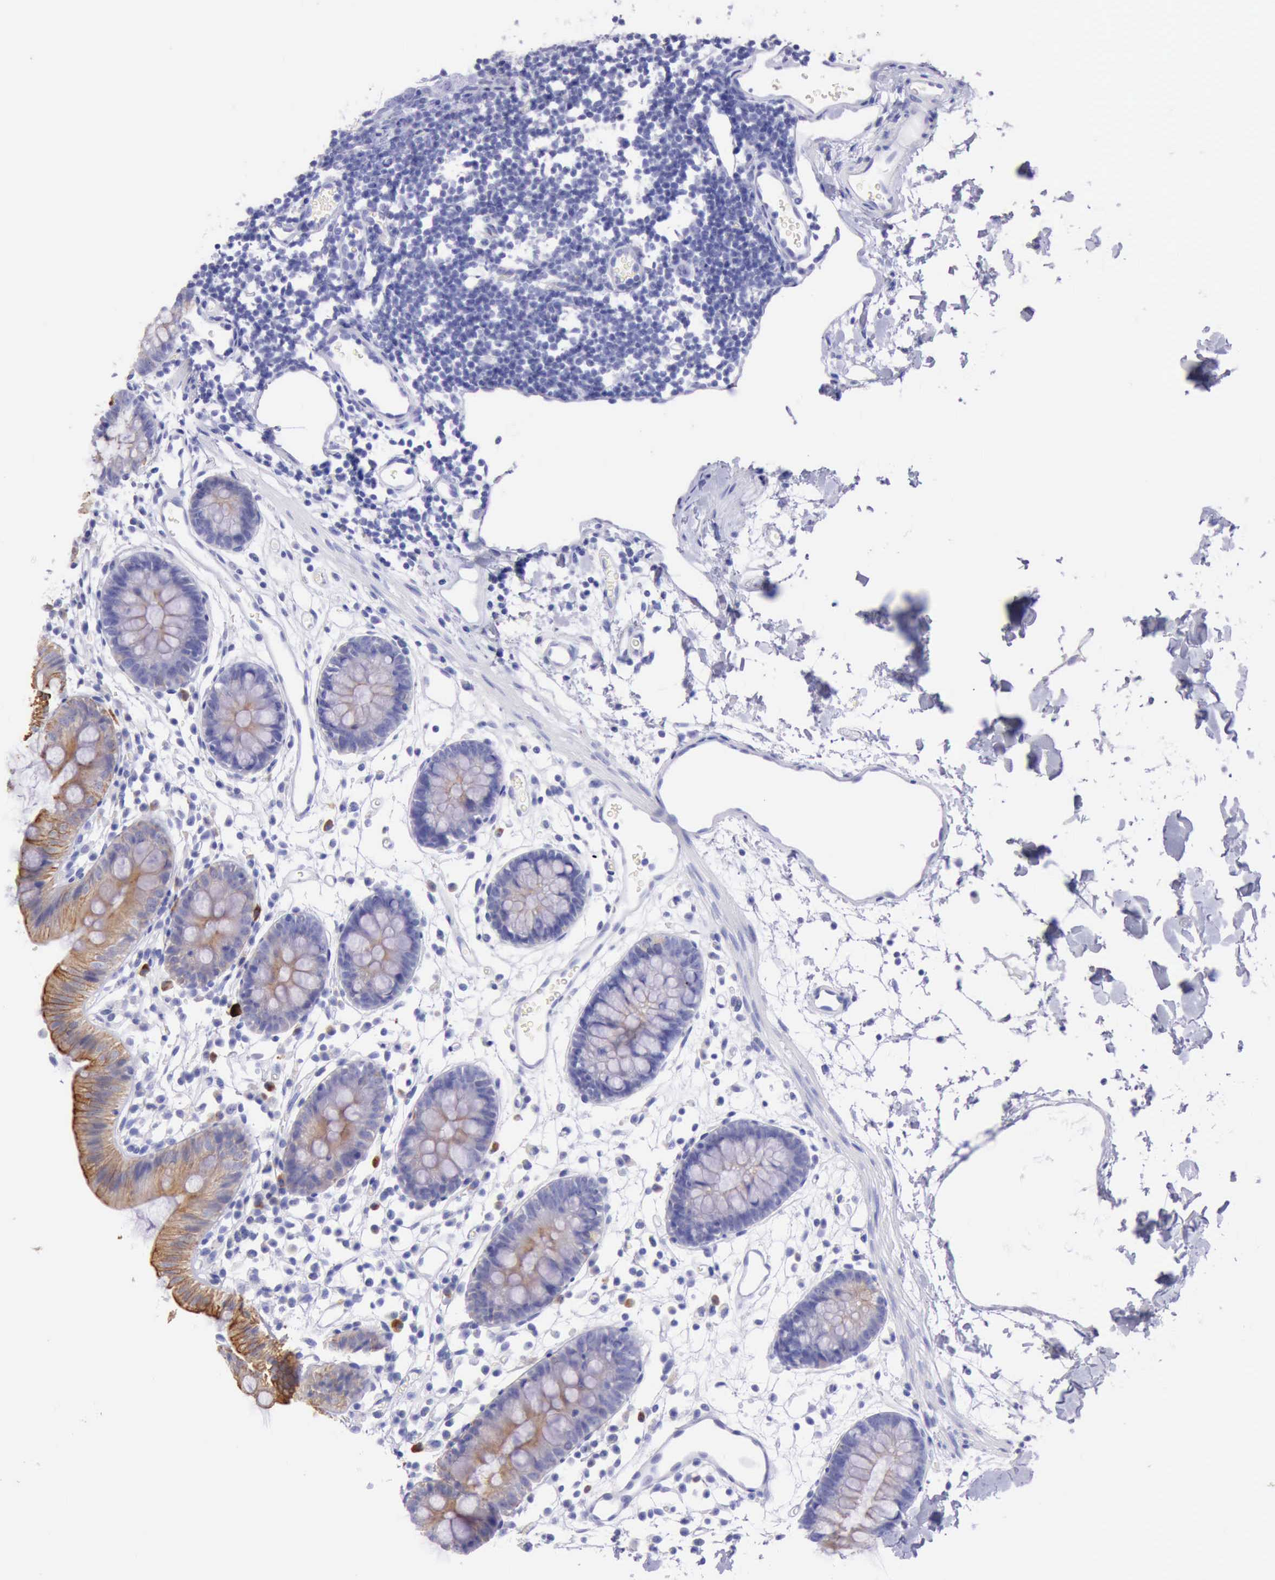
{"staining": {"intensity": "negative", "quantity": "none", "location": "none"}, "tissue": "colon", "cell_type": "Endothelial cells", "image_type": "normal", "snomed": [{"axis": "morphology", "description": "Normal tissue, NOS"}, {"axis": "topography", "description": "Colon"}], "caption": "The immunohistochemistry histopathology image has no significant staining in endothelial cells of colon. (Immunohistochemistry (ihc), brightfield microscopy, high magnification).", "gene": "KRT8", "patient": {"sex": "male", "age": 14}}